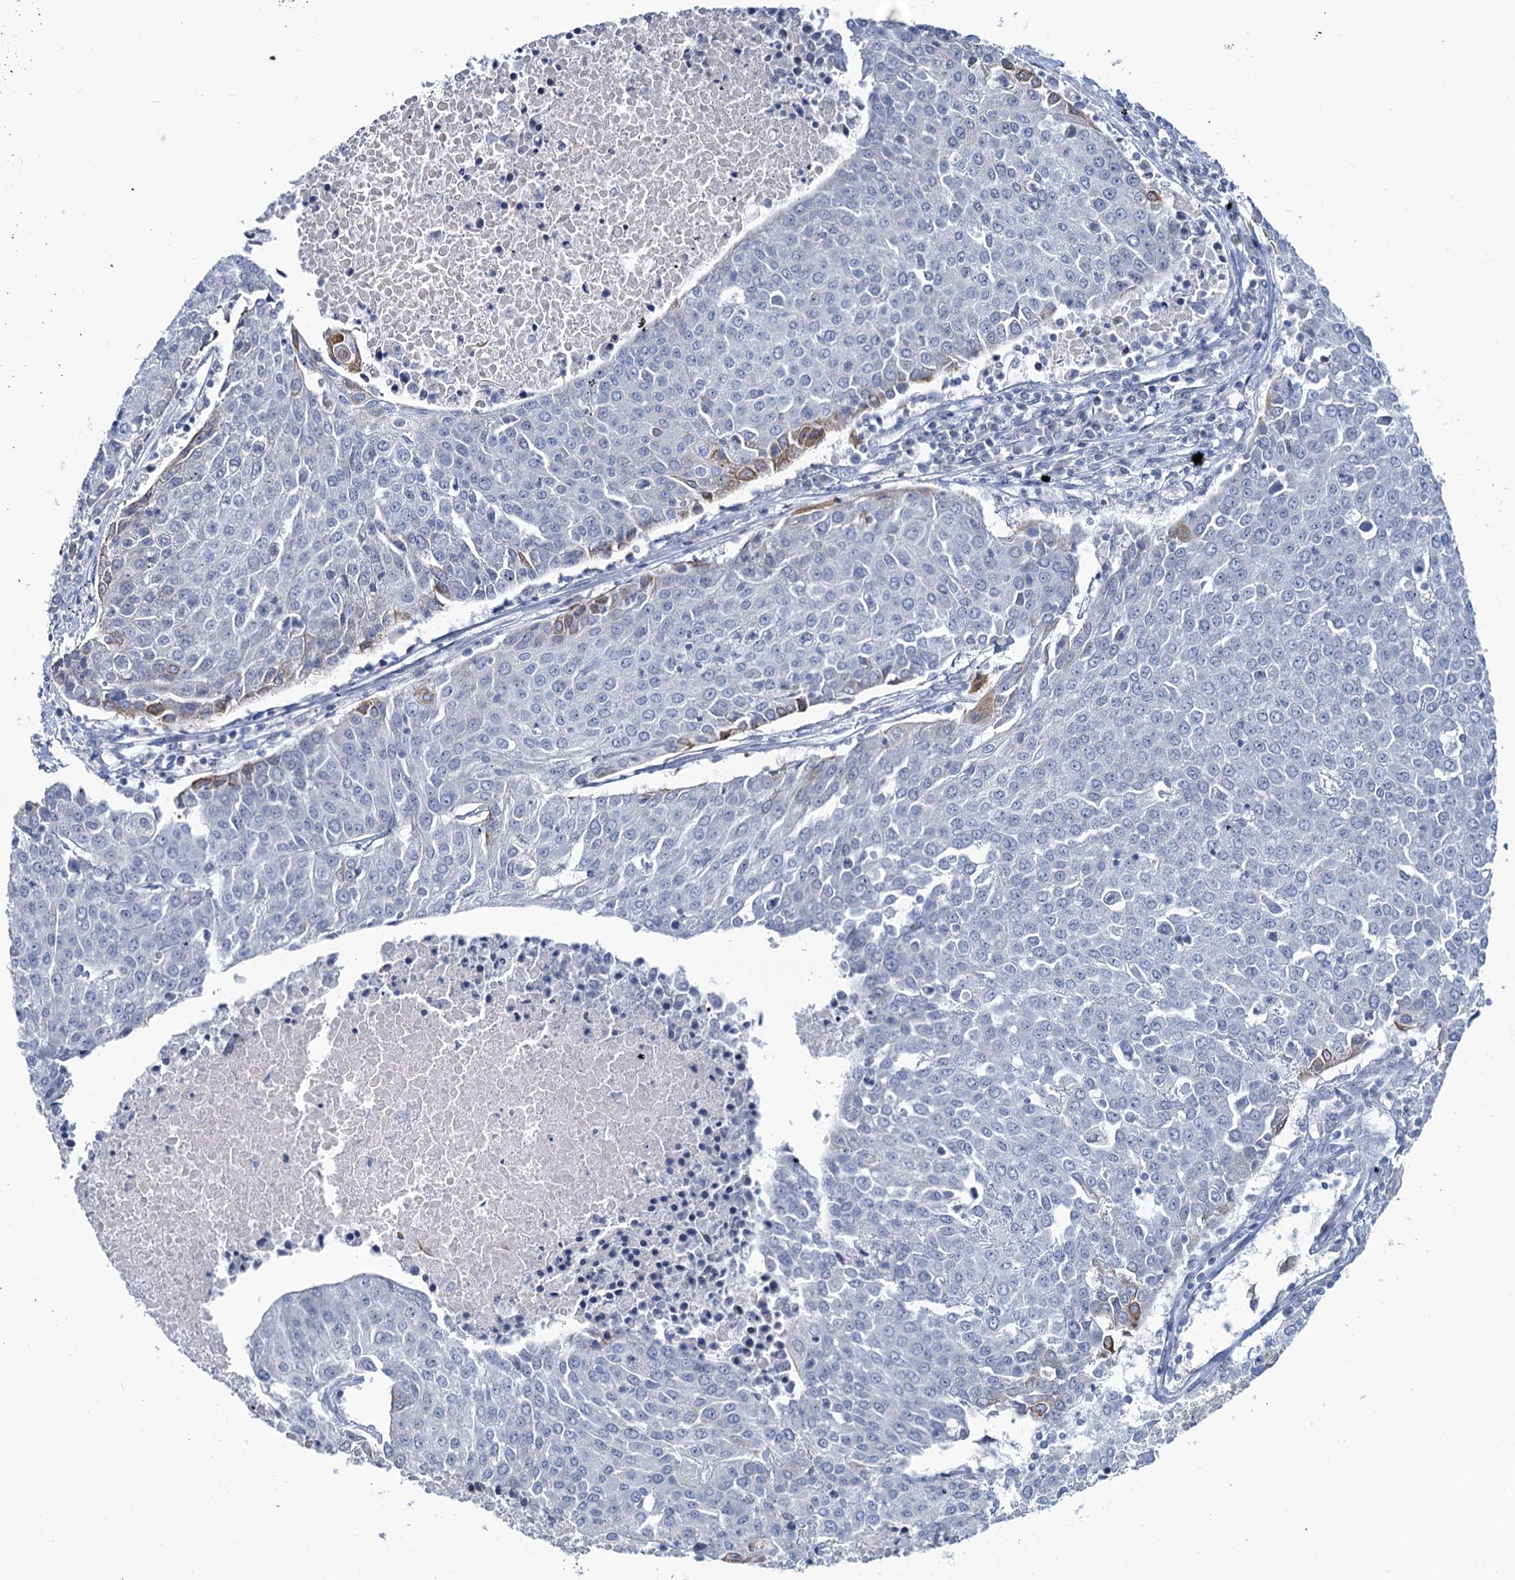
{"staining": {"intensity": "moderate", "quantity": "<25%", "location": "cytoplasmic/membranous"}, "tissue": "urothelial cancer", "cell_type": "Tumor cells", "image_type": "cancer", "snomed": [{"axis": "morphology", "description": "Urothelial carcinoma, High grade"}, {"axis": "topography", "description": "Urinary bladder"}], "caption": "Protein staining of high-grade urothelial carcinoma tissue exhibits moderate cytoplasmic/membranous expression in approximately <25% of tumor cells.", "gene": "TOX3", "patient": {"sex": "female", "age": 85}}